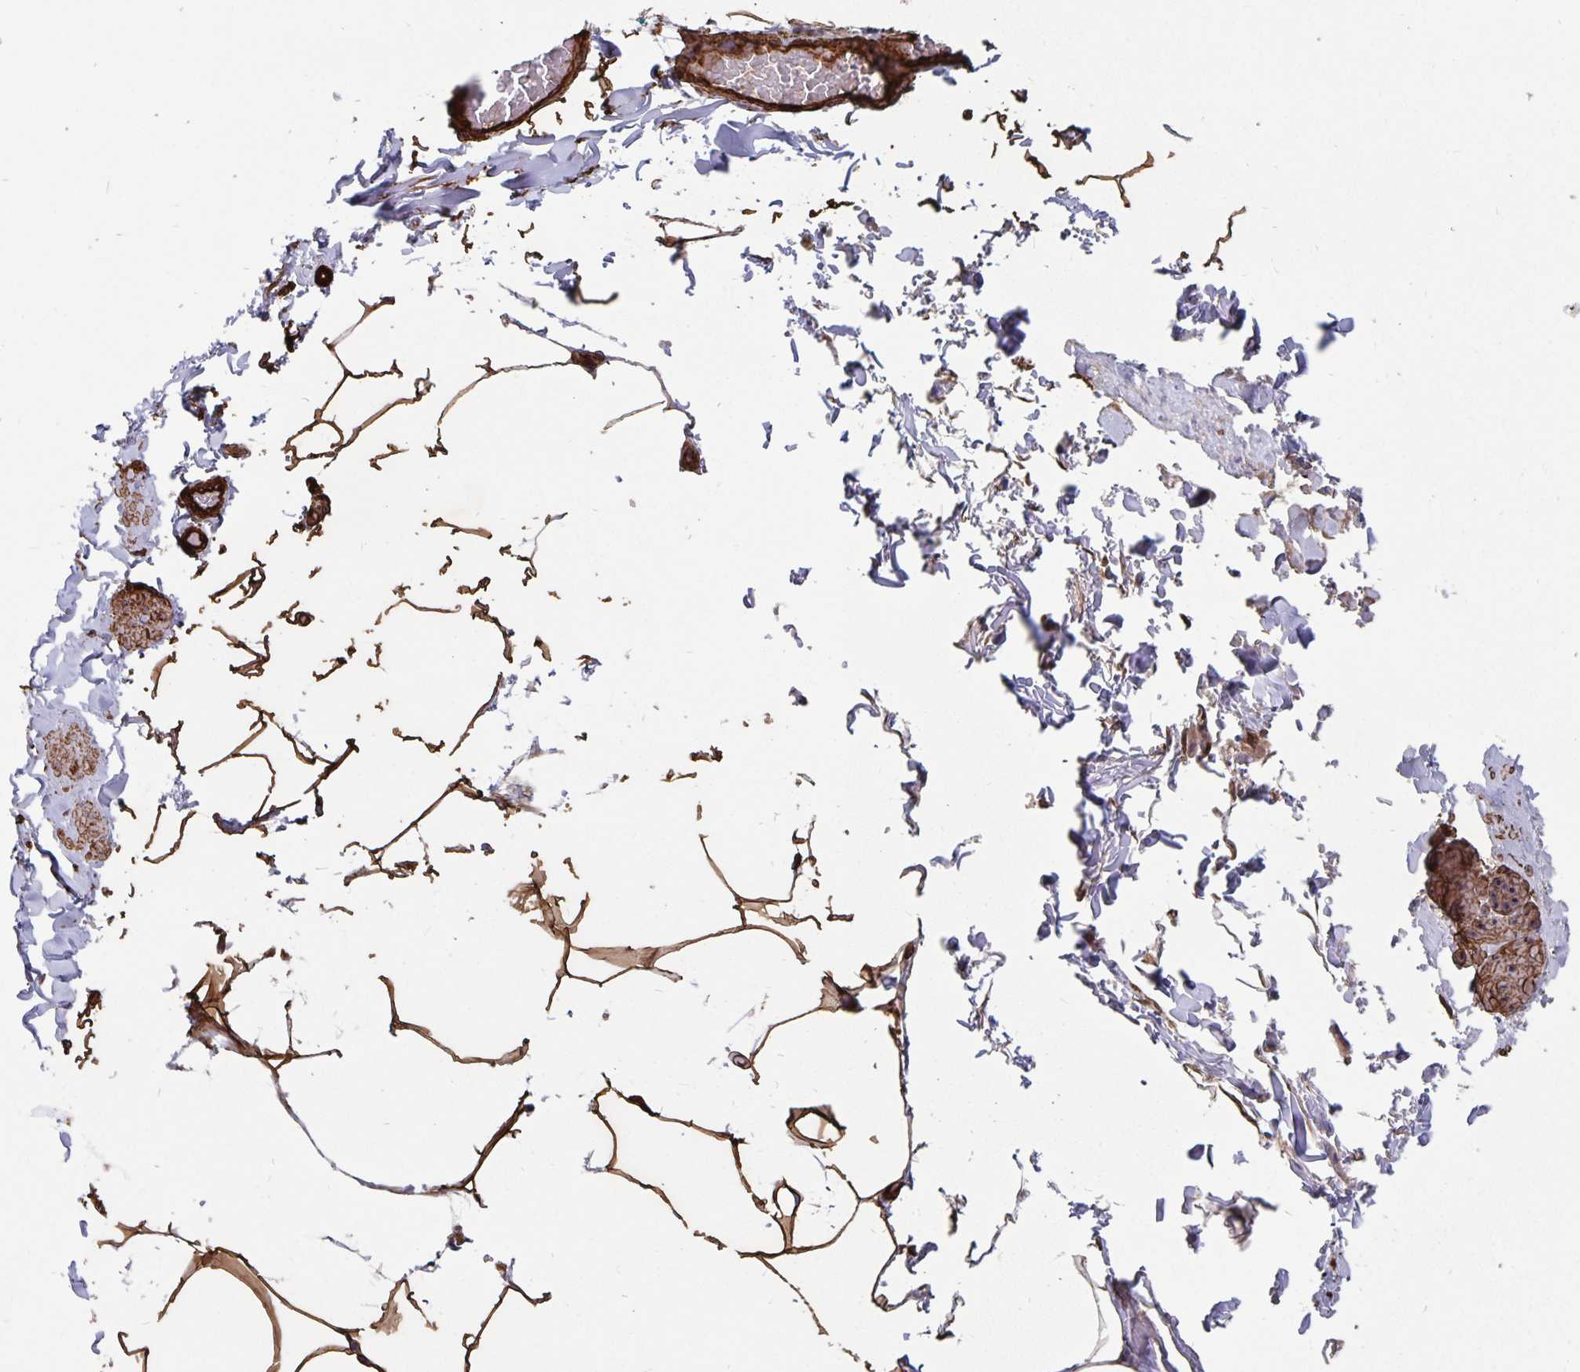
{"staining": {"intensity": "strong", "quantity": ">75%", "location": "cytoplasmic/membranous"}, "tissue": "adipose tissue", "cell_type": "Adipocytes", "image_type": "normal", "snomed": [{"axis": "morphology", "description": "Normal tissue, NOS"}, {"axis": "topography", "description": "Vascular tissue"}, {"axis": "topography", "description": "Peripheral nerve tissue"}], "caption": "Immunohistochemistry histopathology image of normal adipose tissue stained for a protein (brown), which demonstrates high levels of strong cytoplasmic/membranous staining in about >75% of adipocytes.", "gene": "DCHS2", "patient": {"sex": "male", "age": 41}}